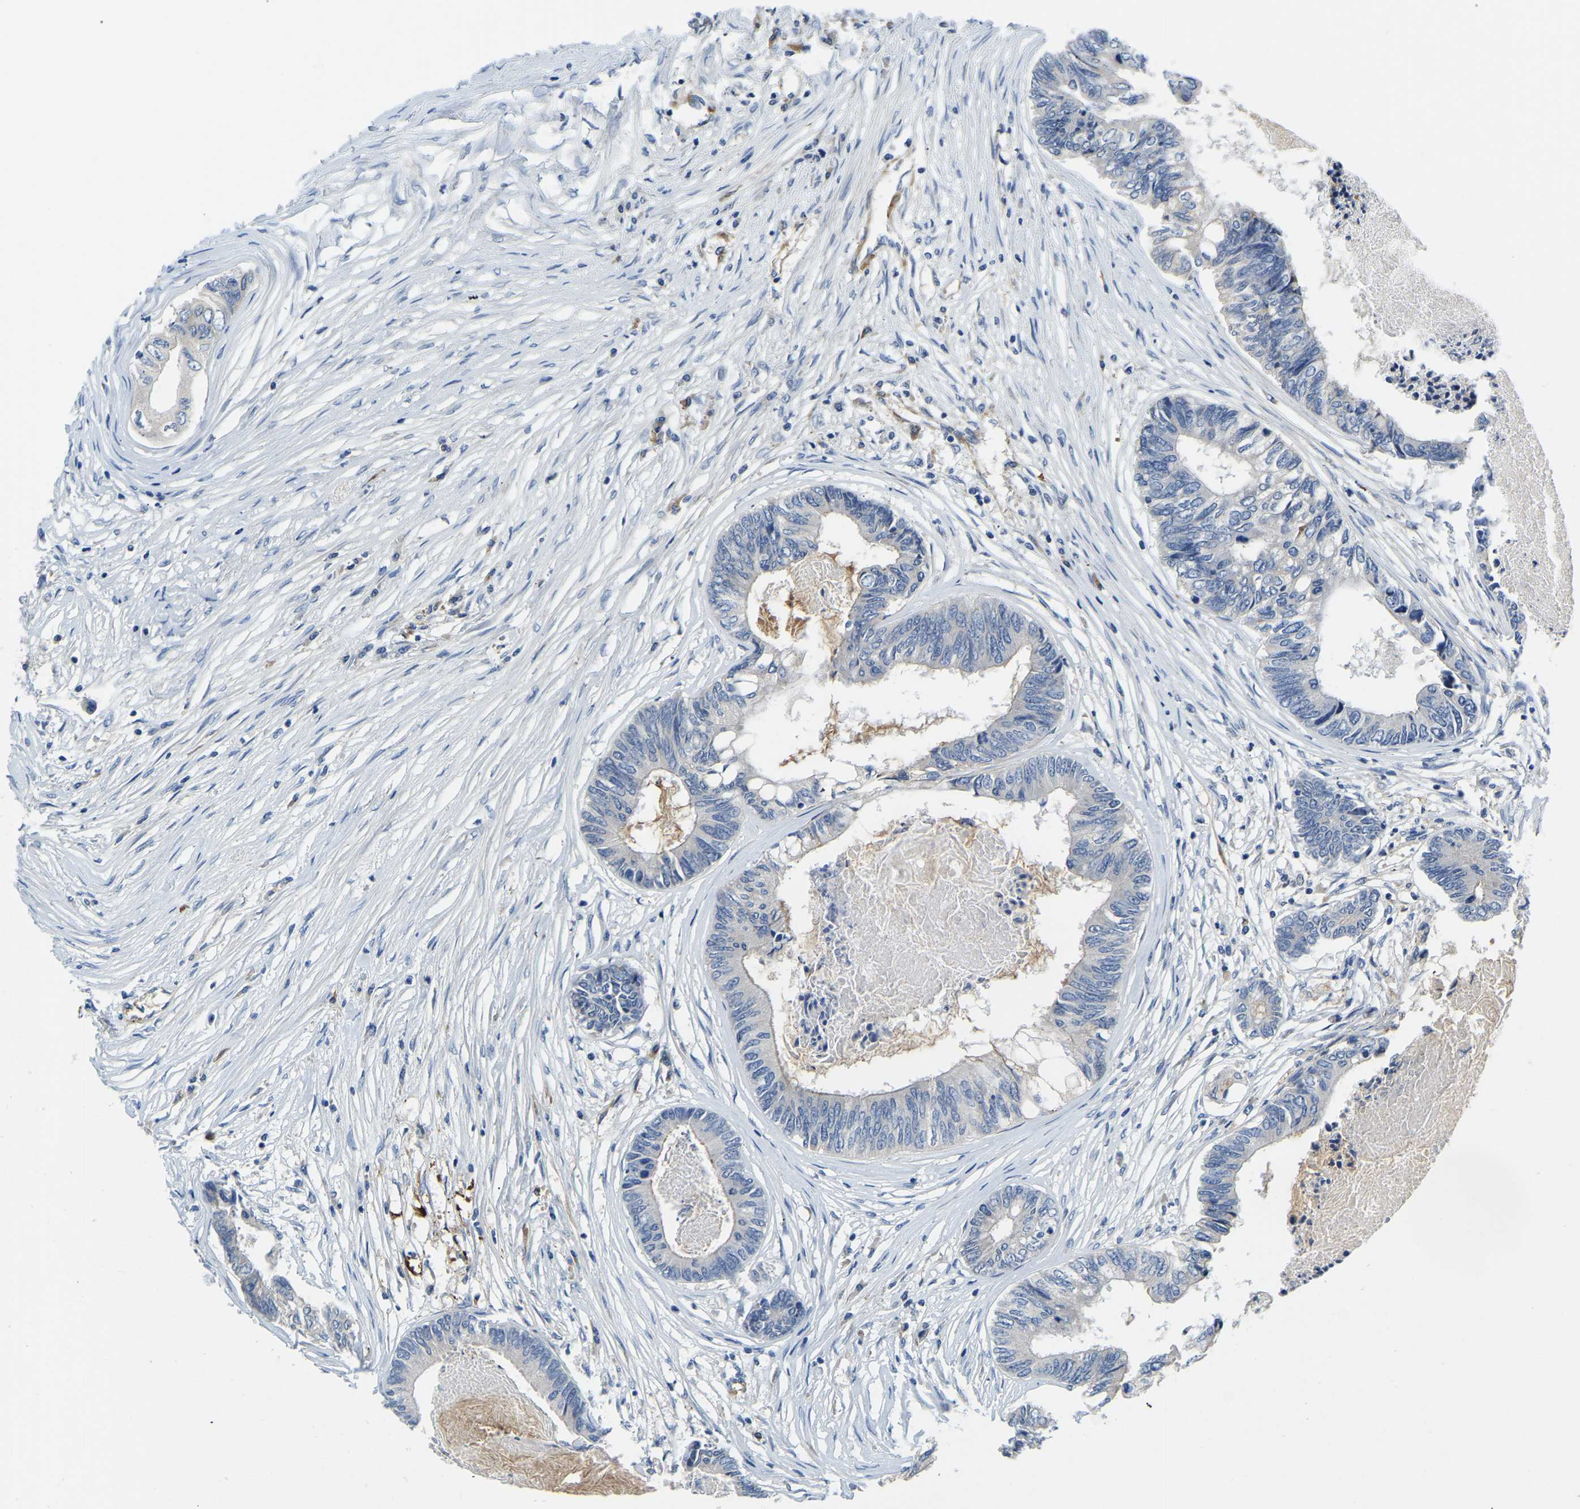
{"staining": {"intensity": "negative", "quantity": "none", "location": "none"}, "tissue": "colorectal cancer", "cell_type": "Tumor cells", "image_type": "cancer", "snomed": [{"axis": "morphology", "description": "Adenocarcinoma, NOS"}, {"axis": "topography", "description": "Rectum"}], "caption": "Immunohistochemical staining of adenocarcinoma (colorectal) shows no significant positivity in tumor cells.", "gene": "LIAS", "patient": {"sex": "male", "age": 63}}